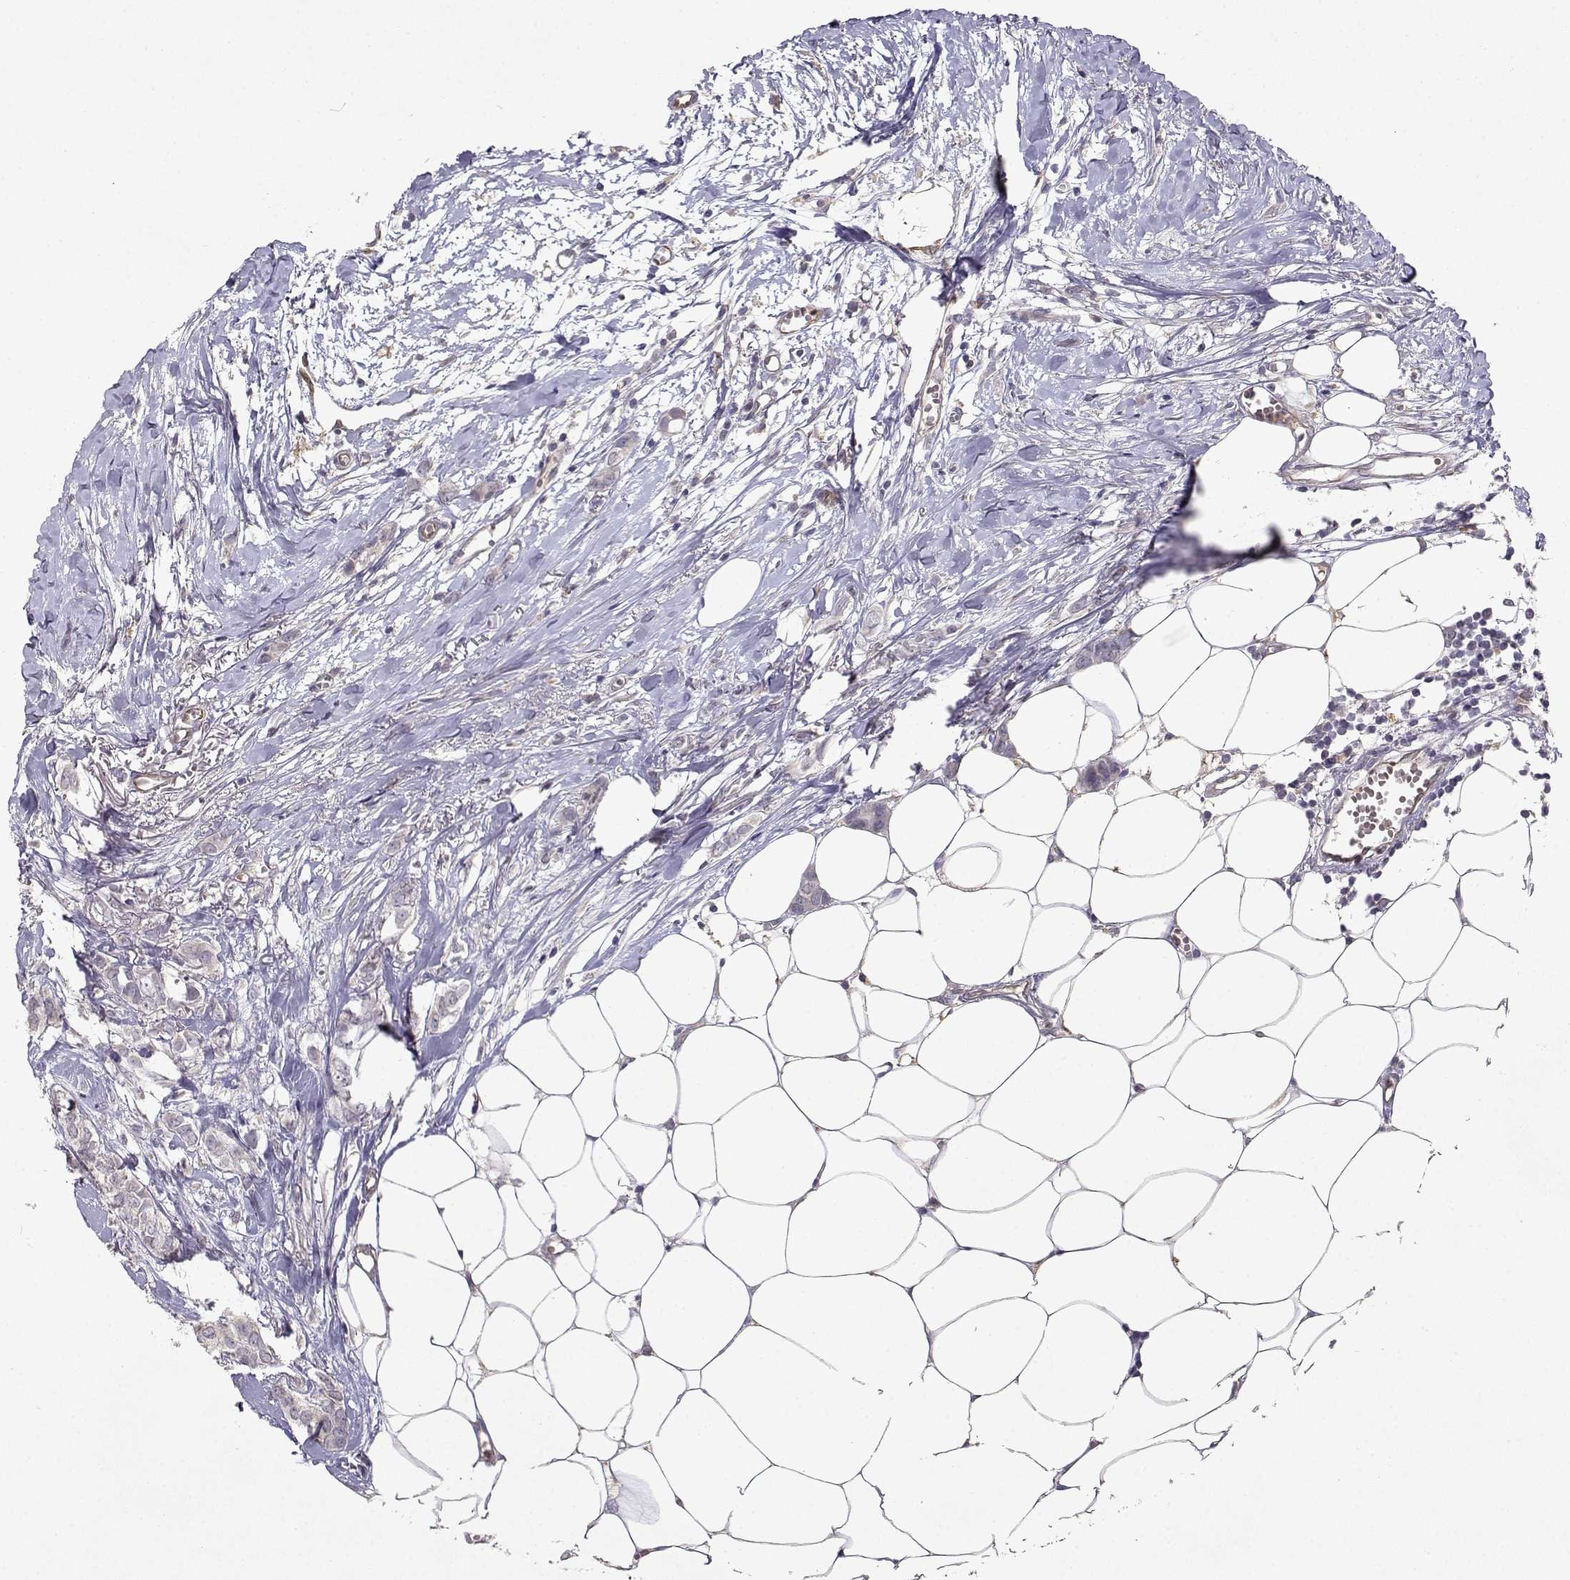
{"staining": {"intensity": "negative", "quantity": "none", "location": "none"}, "tissue": "breast cancer", "cell_type": "Tumor cells", "image_type": "cancer", "snomed": [{"axis": "morphology", "description": "Duct carcinoma"}, {"axis": "topography", "description": "Breast"}], "caption": "Immunohistochemistry of breast cancer (invasive ductal carcinoma) displays no expression in tumor cells.", "gene": "BMX", "patient": {"sex": "female", "age": 85}}